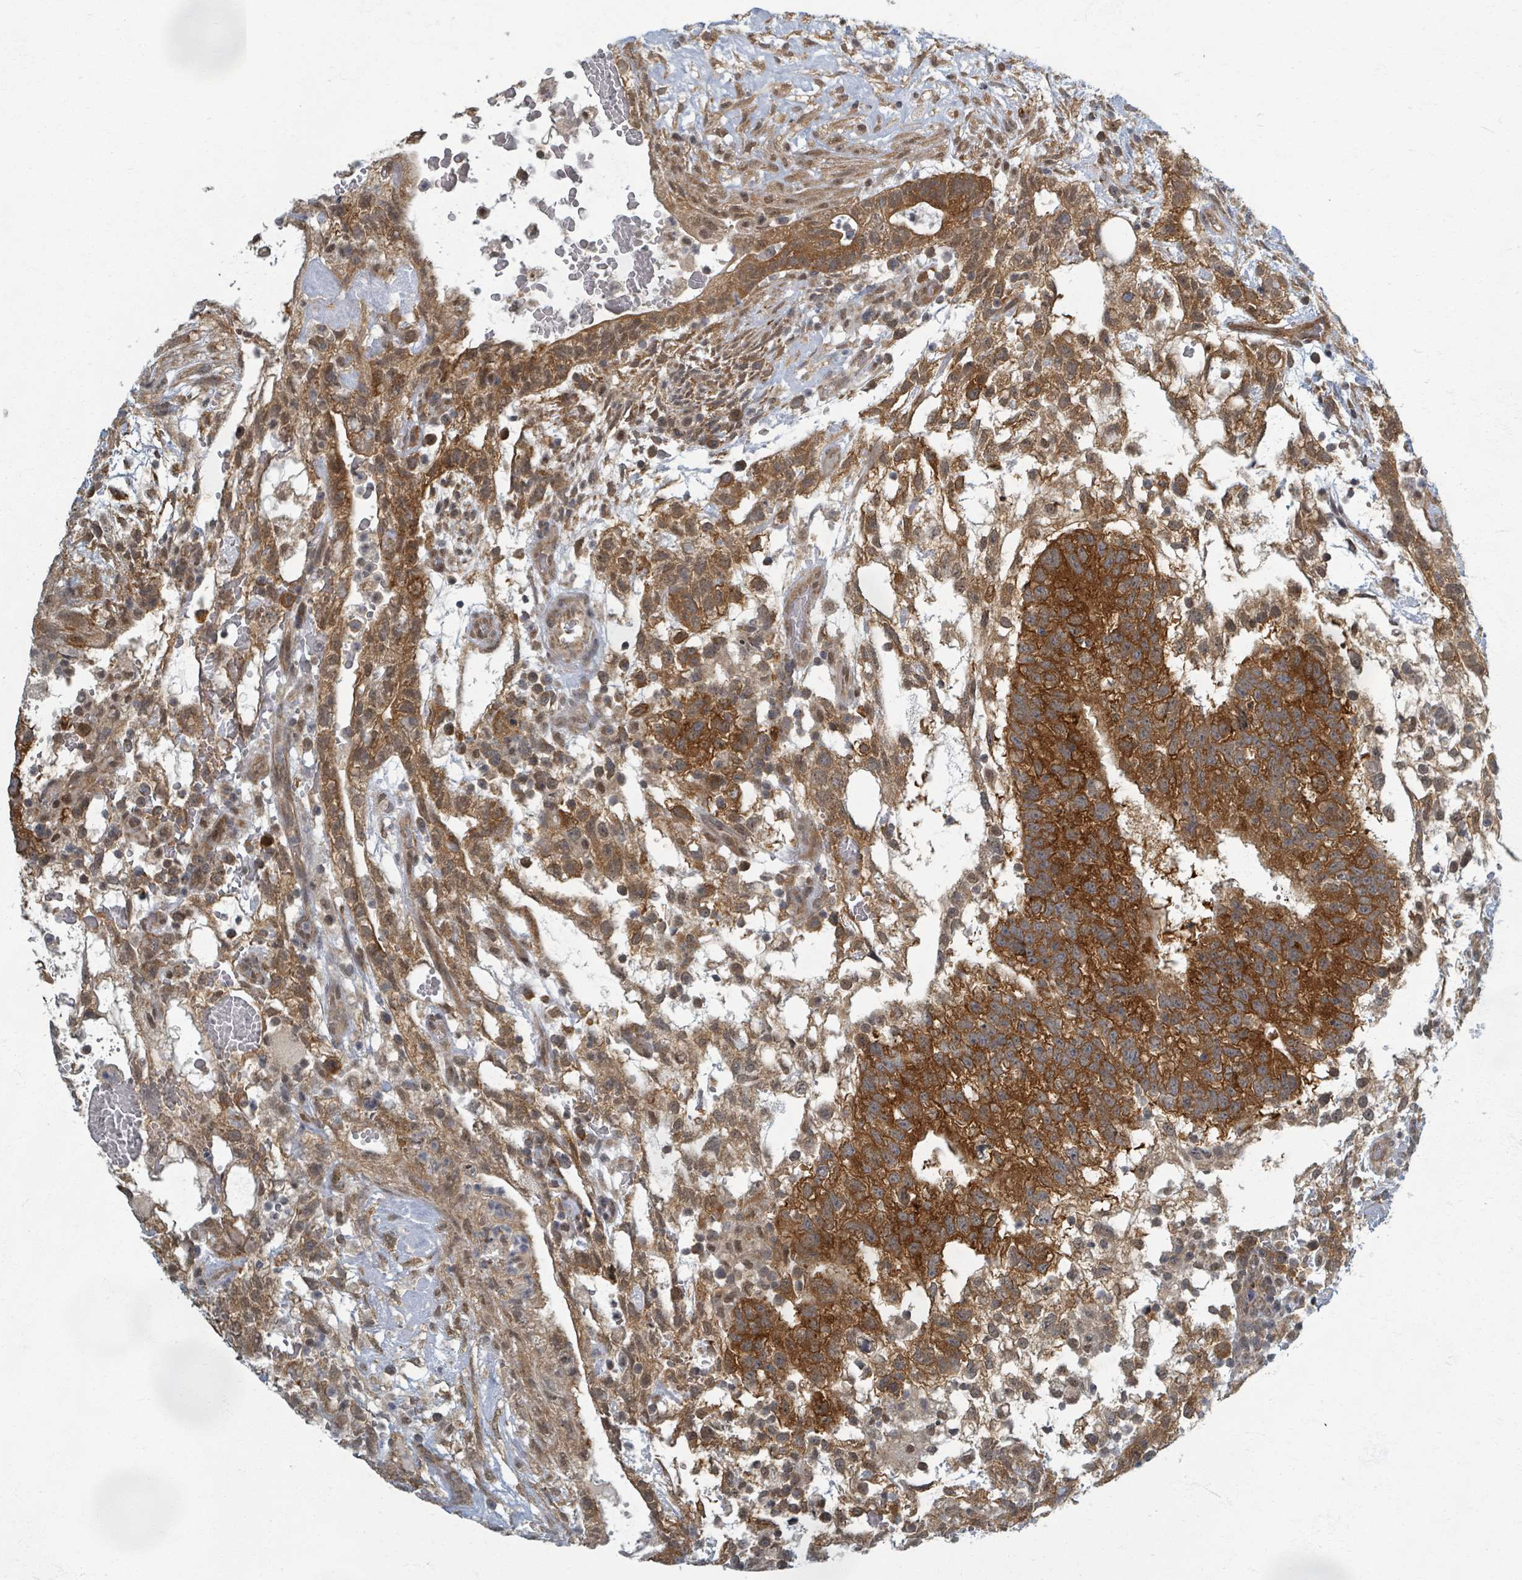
{"staining": {"intensity": "strong", "quantity": ">75%", "location": "cytoplasmic/membranous"}, "tissue": "testis cancer", "cell_type": "Tumor cells", "image_type": "cancer", "snomed": [{"axis": "morphology", "description": "Normal tissue, NOS"}, {"axis": "morphology", "description": "Carcinoma, Embryonal, NOS"}, {"axis": "topography", "description": "Testis"}], "caption": "Embryonal carcinoma (testis) stained with a brown dye demonstrates strong cytoplasmic/membranous positive staining in approximately >75% of tumor cells.", "gene": "INTS15", "patient": {"sex": "male", "age": 32}}